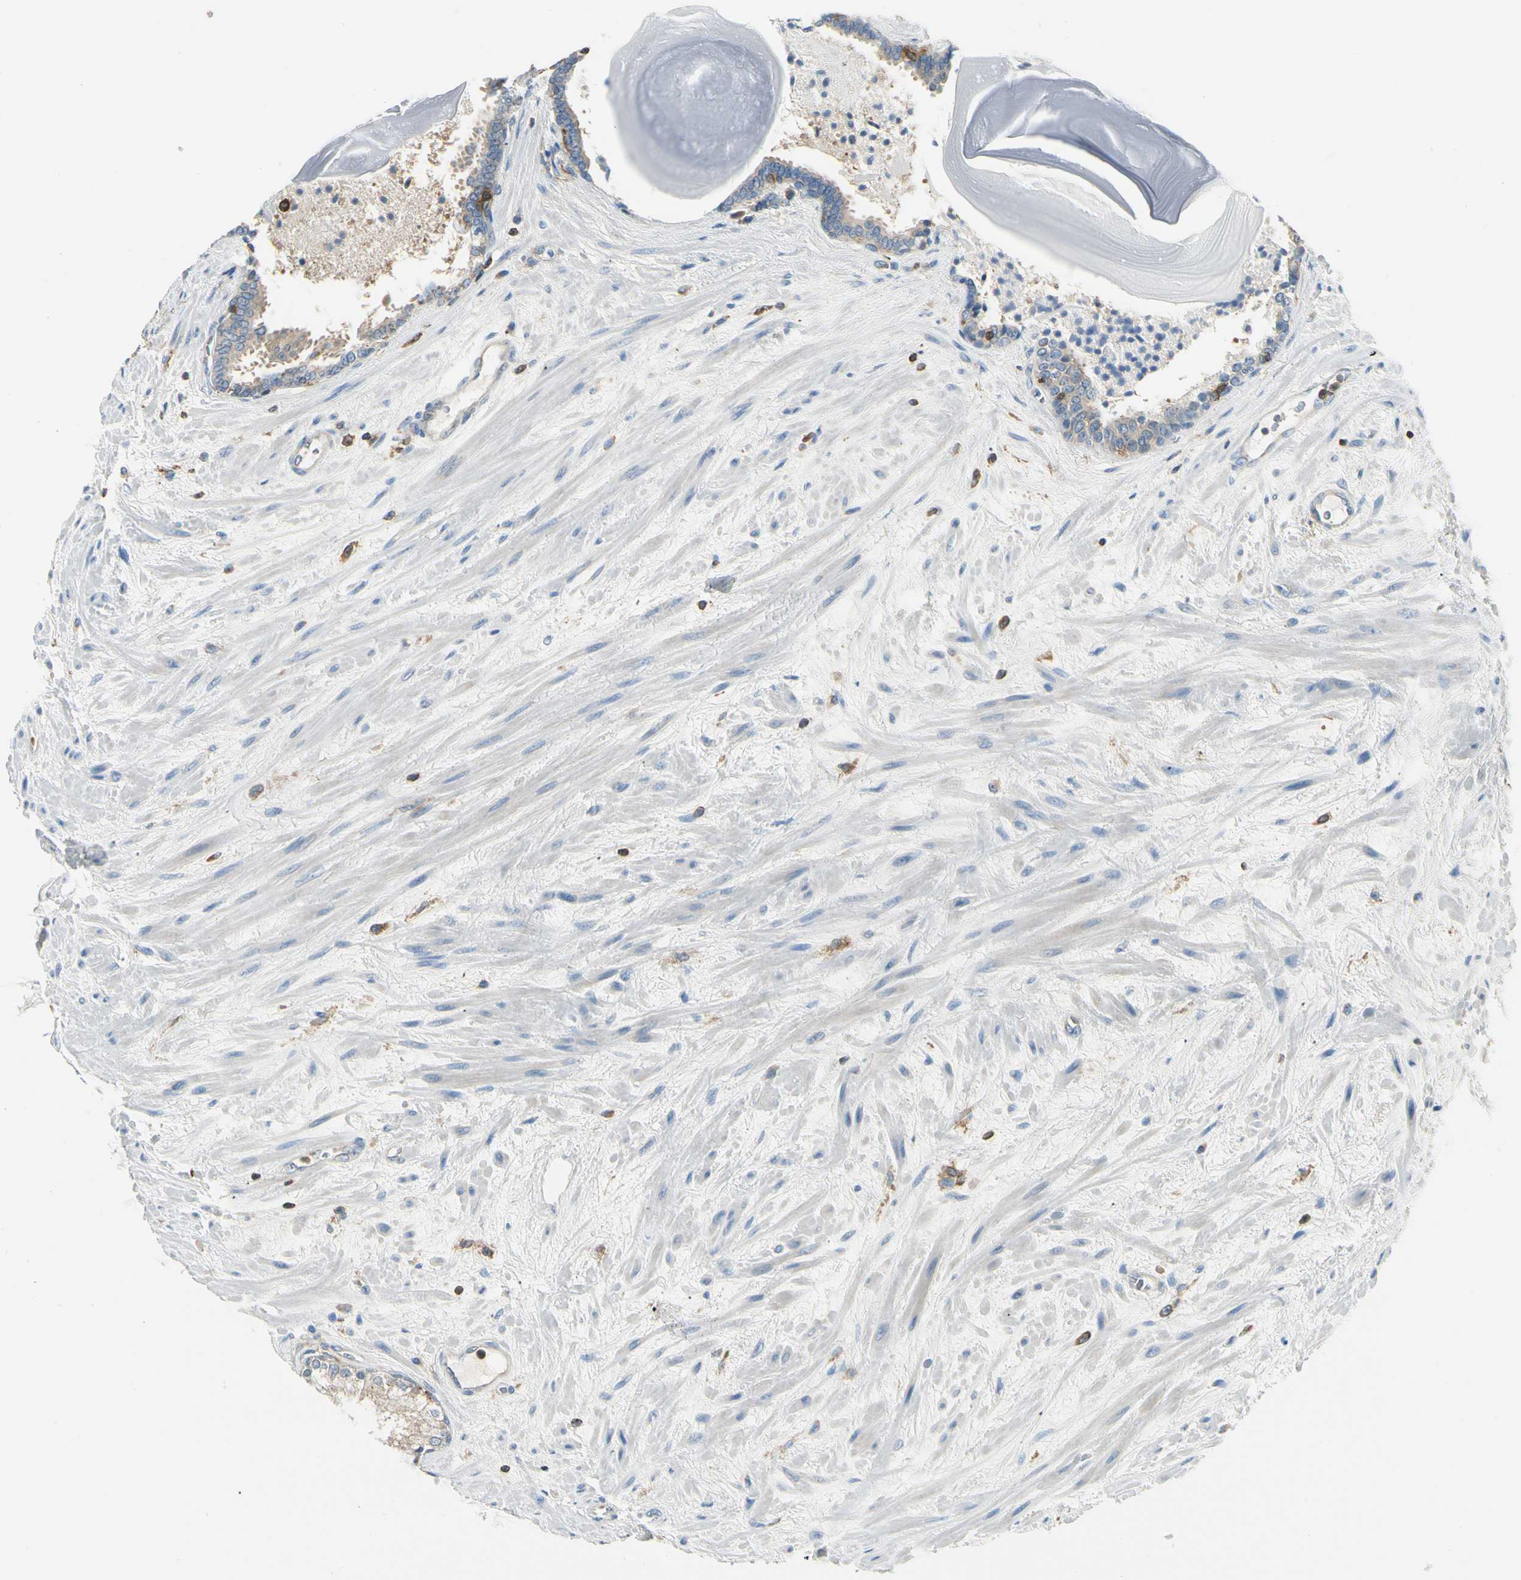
{"staining": {"intensity": "weak", "quantity": "25%-75%", "location": "cytoplasmic/membranous"}, "tissue": "prostate", "cell_type": "Glandular cells", "image_type": "normal", "snomed": [{"axis": "morphology", "description": "Normal tissue, NOS"}, {"axis": "topography", "description": "Prostate"}], "caption": "Glandular cells show weak cytoplasmic/membranous positivity in about 25%-75% of cells in unremarkable prostate. Nuclei are stained in blue.", "gene": "CAPZA2", "patient": {"sex": "male", "age": 65}}